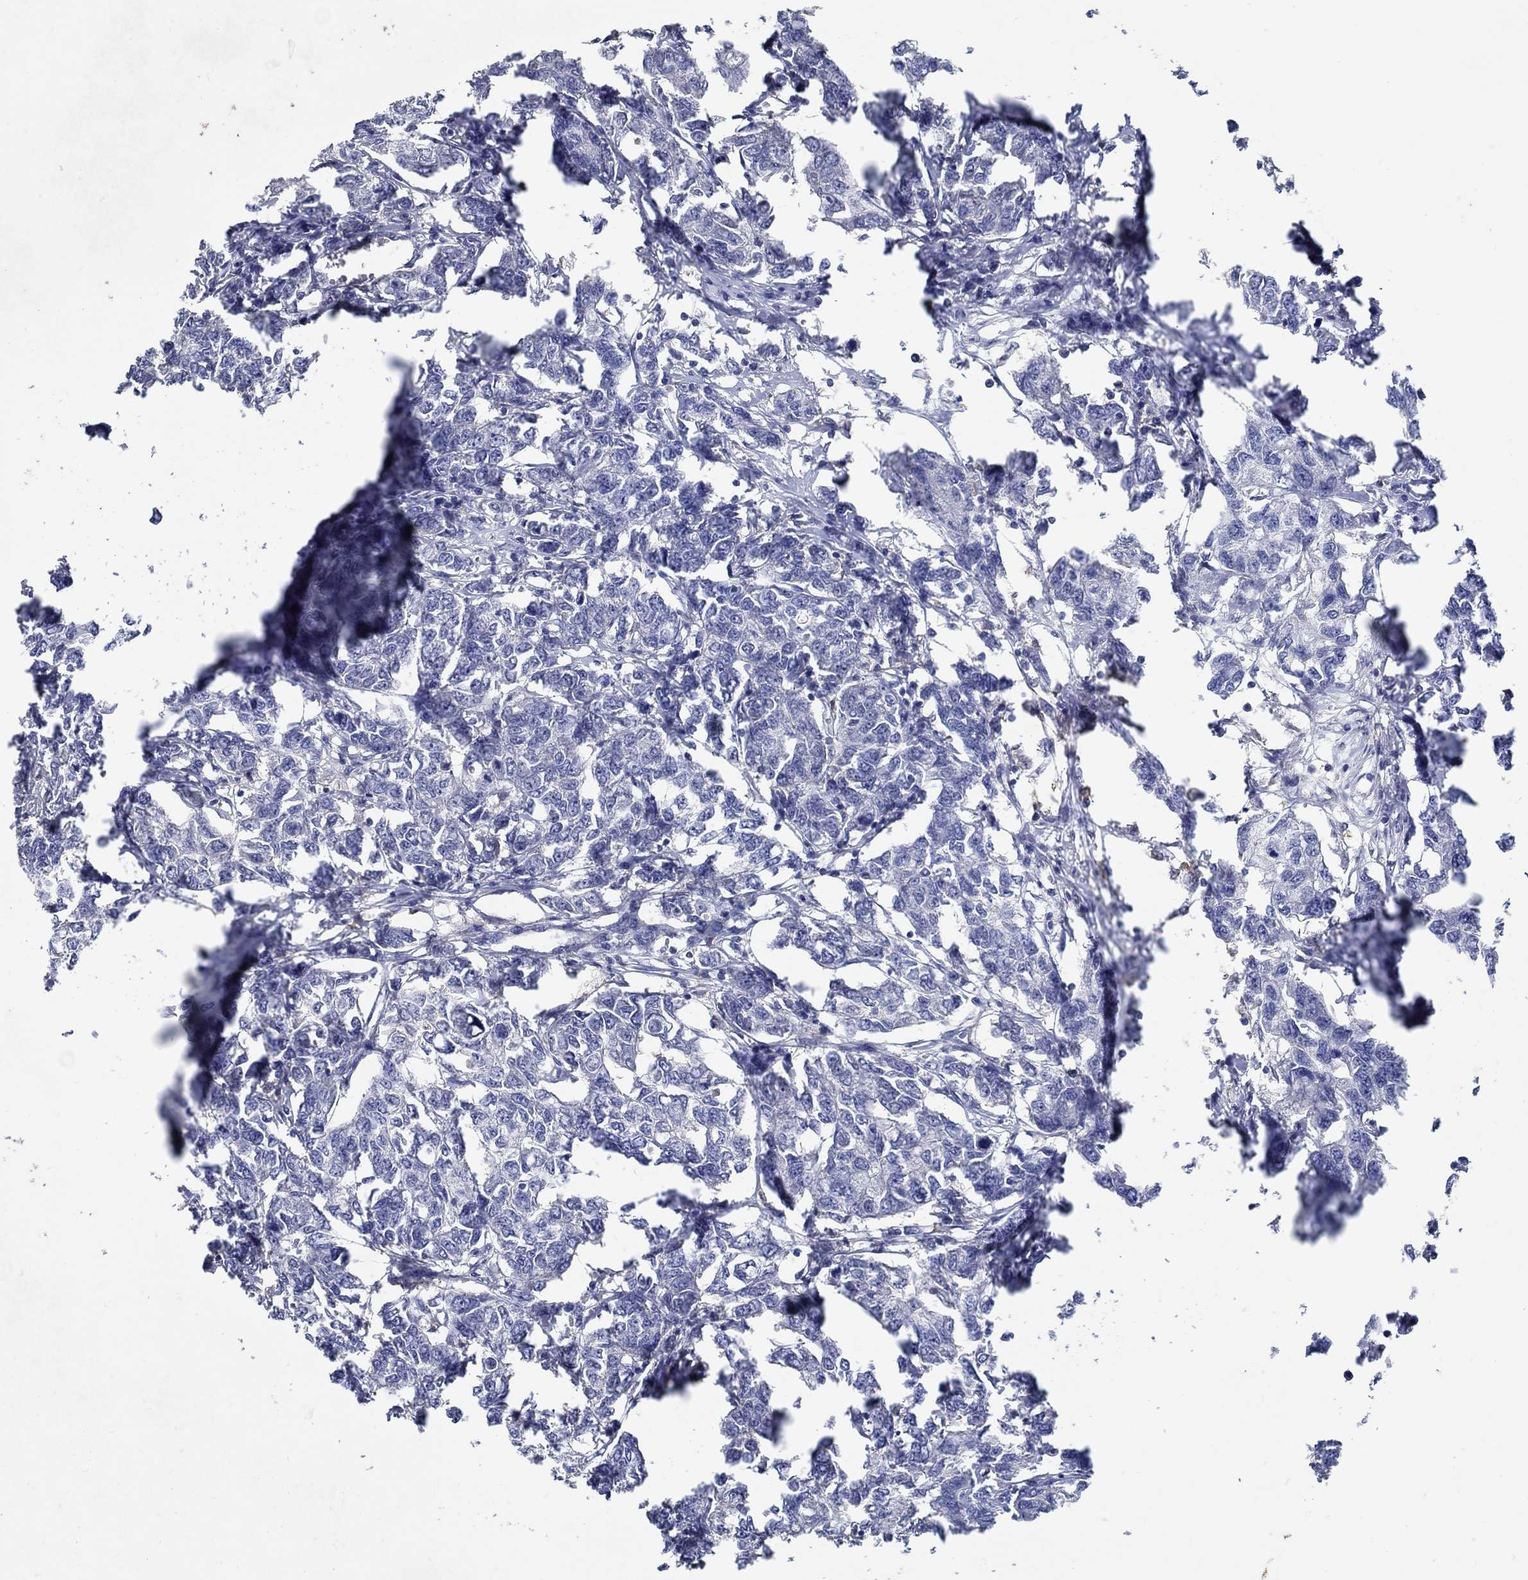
{"staining": {"intensity": "negative", "quantity": "none", "location": "none"}, "tissue": "breast cancer", "cell_type": "Tumor cells", "image_type": "cancer", "snomed": [{"axis": "morphology", "description": "Duct carcinoma"}, {"axis": "topography", "description": "Breast"}], "caption": "DAB immunohistochemical staining of breast cancer shows no significant expression in tumor cells.", "gene": "MTHFR", "patient": {"sex": "female", "age": 88}}